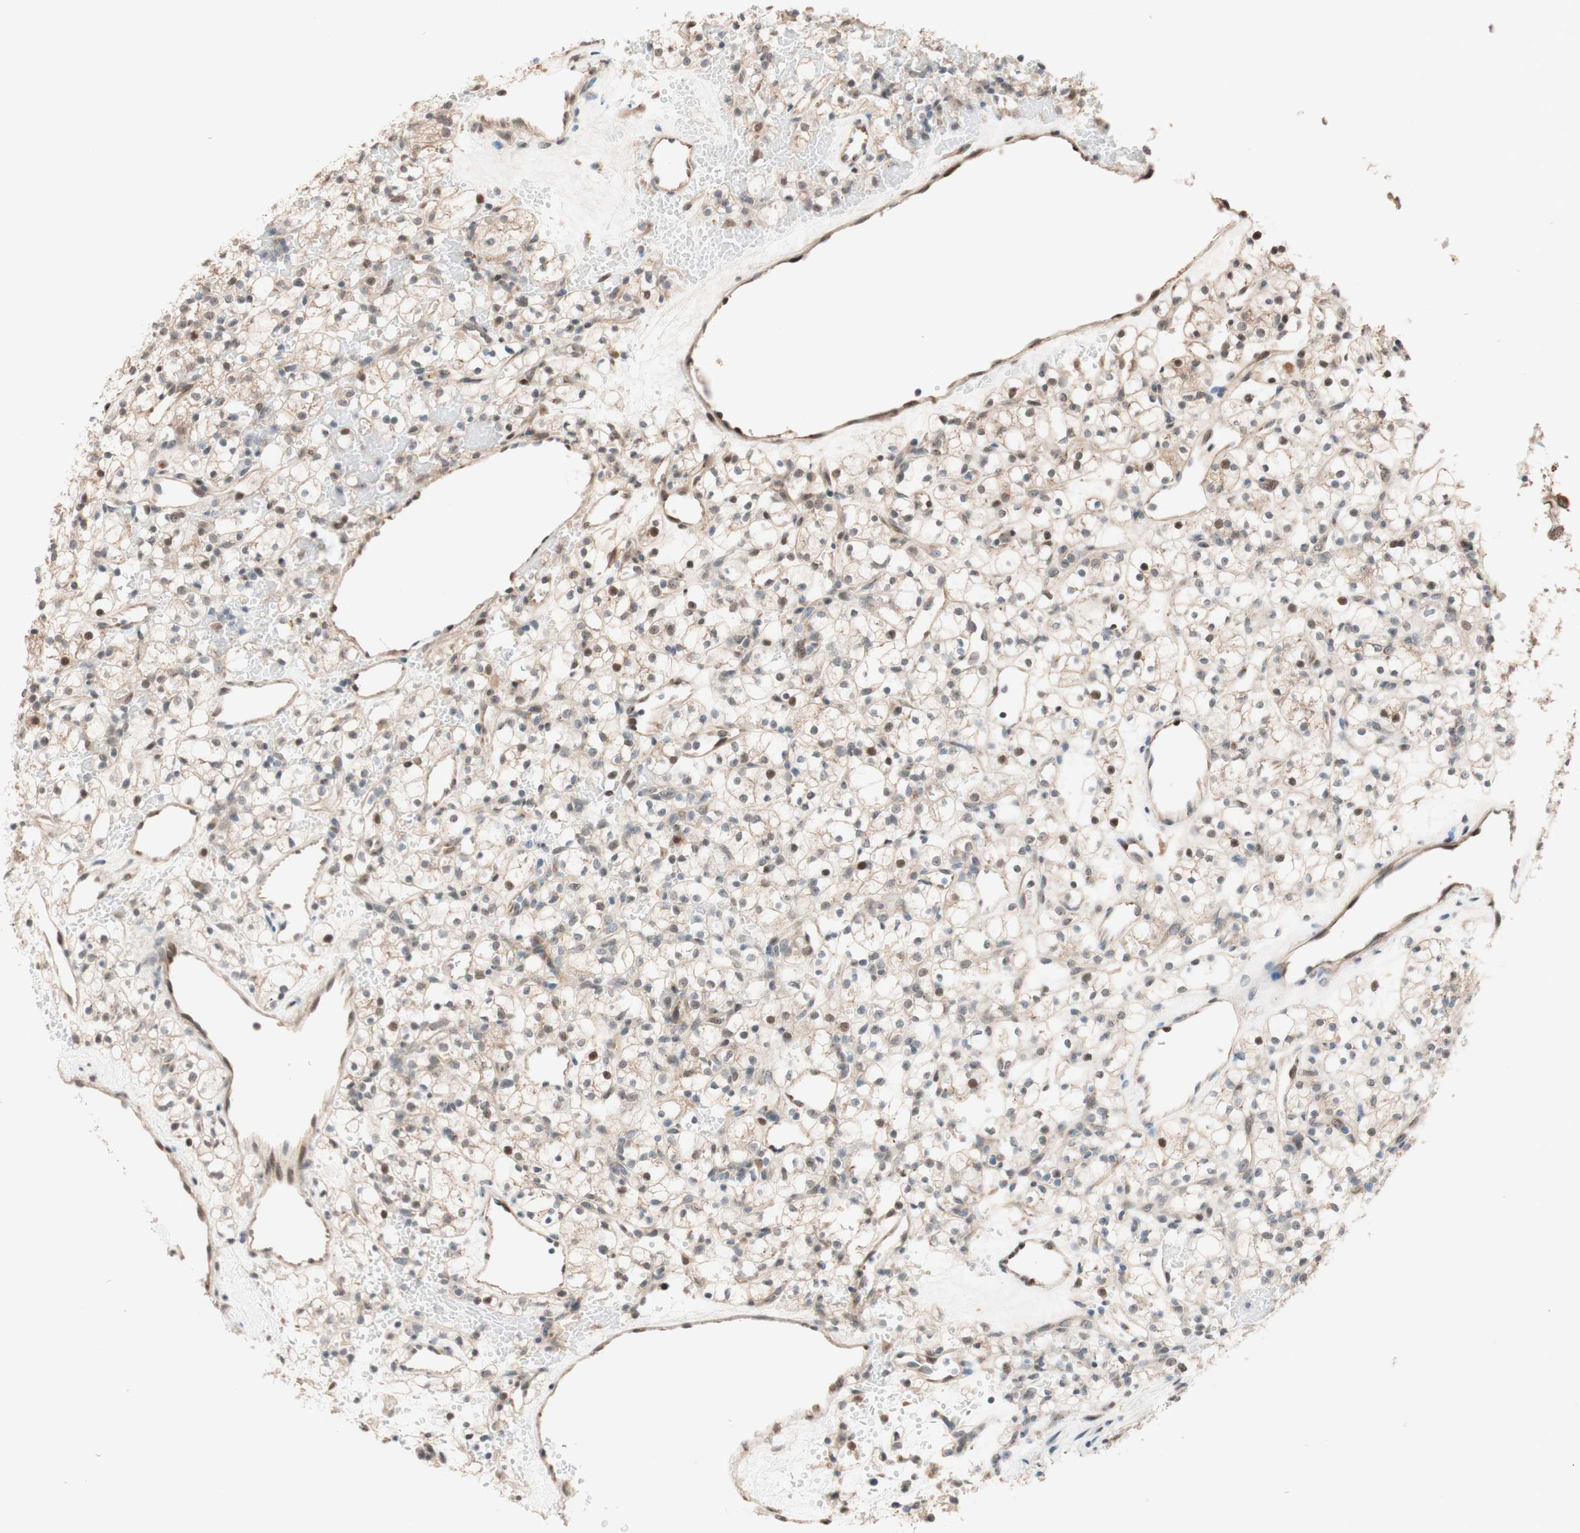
{"staining": {"intensity": "weak", "quantity": "<25%", "location": "nuclear"}, "tissue": "renal cancer", "cell_type": "Tumor cells", "image_type": "cancer", "snomed": [{"axis": "morphology", "description": "Adenocarcinoma, NOS"}, {"axis": "topography", "description": "Kidney"}], "caption": "Human renal cancer (adenocarcinoma) stained for a protein using immunohistochemistry (IHC) reveals no expression in tumor cells.", "gene": "CCNC", "patient": {"sex": "female", "age": 60}}